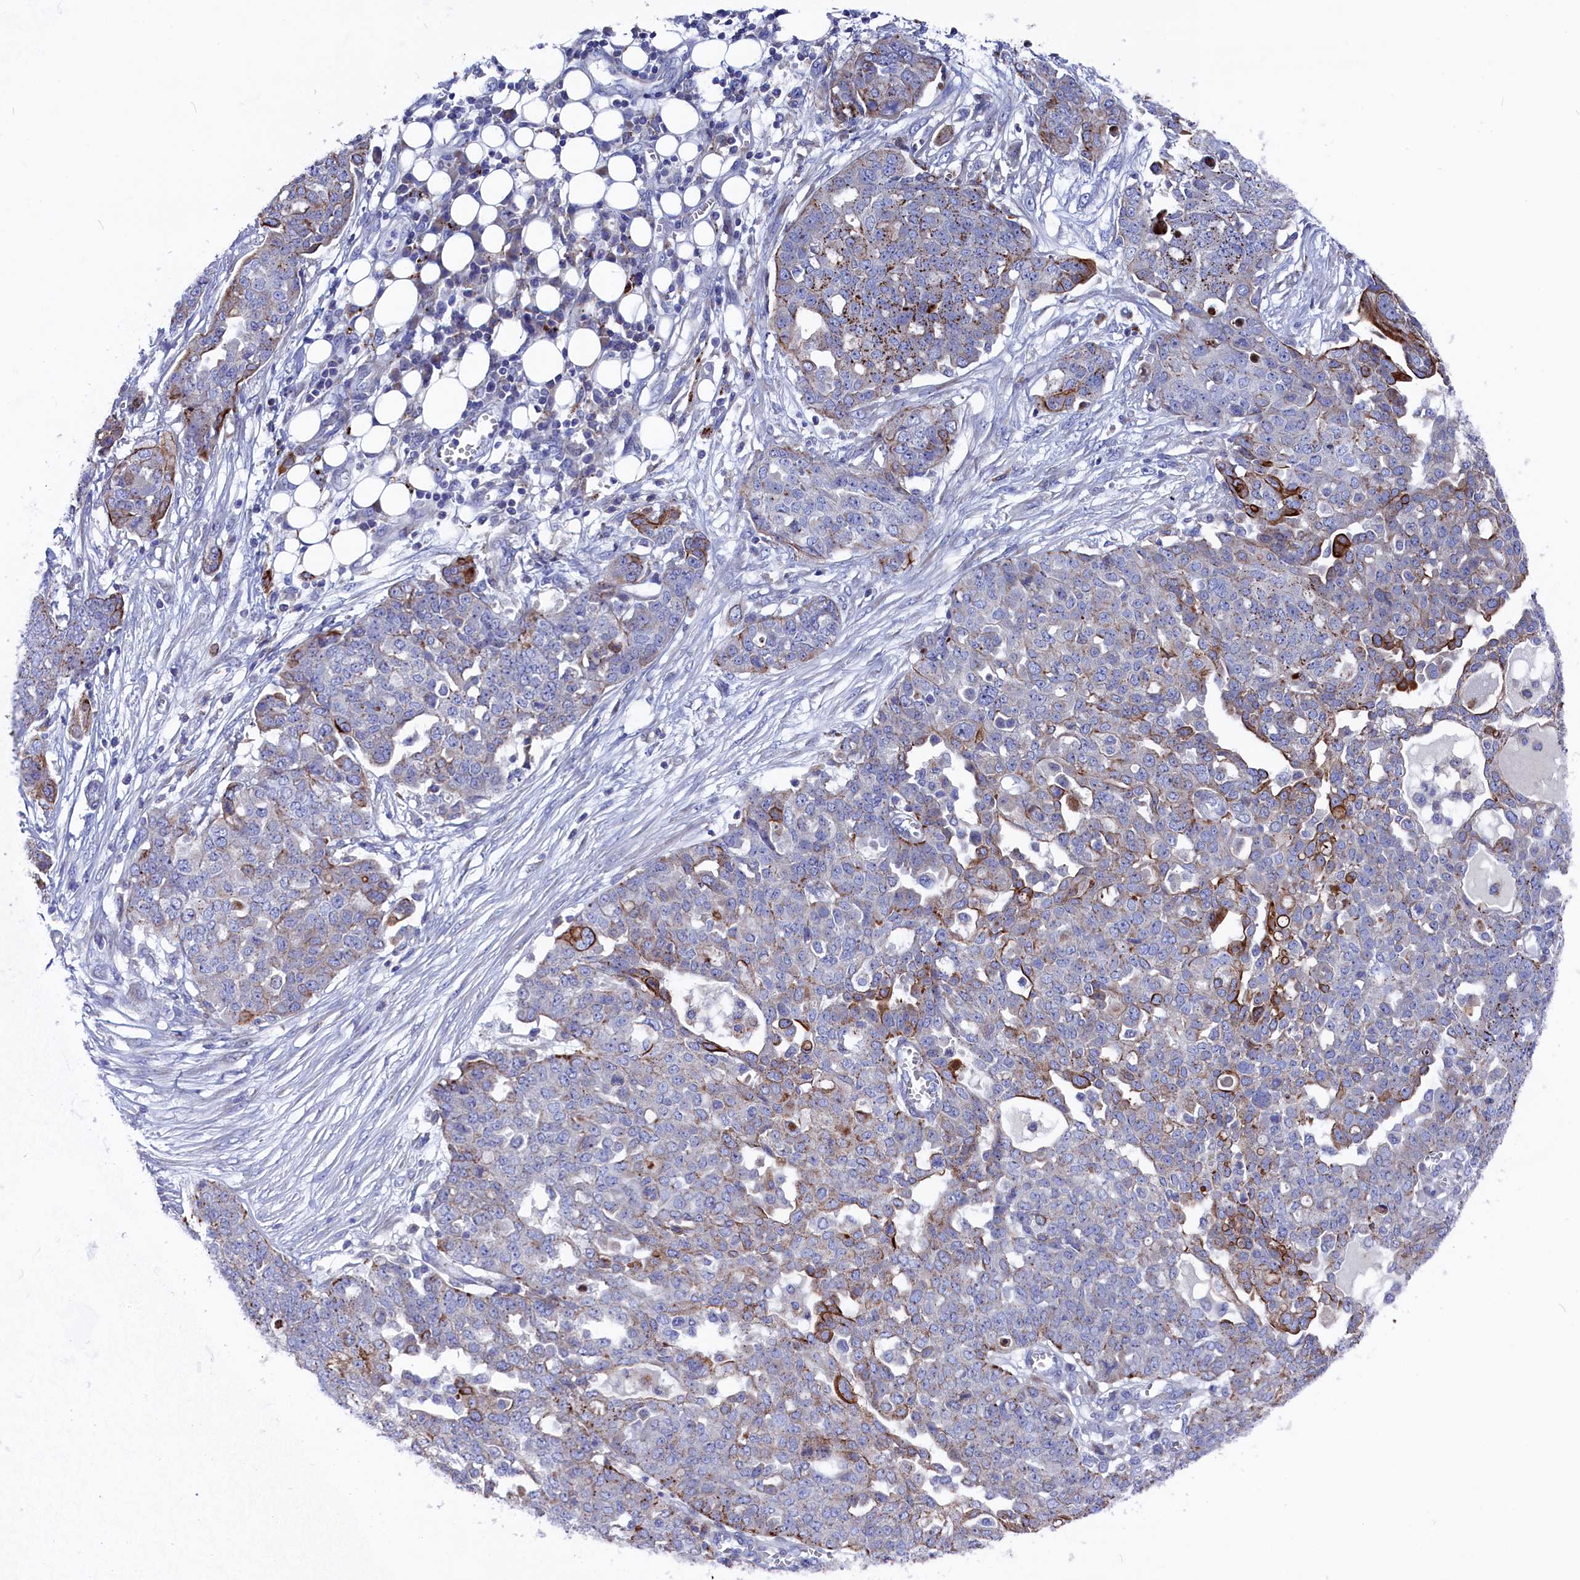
{"staining": {"intensity": "moderate", "quantity": "25%-75%", "location": "cytoplasmic/membranous"}, "tissue": "ovarian cancer", "cell_type": "Tumor cells", "image_type": "cancer", "snomed": [{"axis": "morphology", "description": "Cystadenocarcinoma, serous, NOS"}, {"axis": "topography", "description": "Soft tissue"}, {"axis": "topography", "description": "Ovary"}], "caption": "Tumor cells exhibit medium levels of moderate cytoplasmic/membranous positivity in about 25%-75% of cells in human serous cystadenocarcinoma (ovarian).", "gene": "NUDT7", "patient": {"sex": "female", "age": 57}}